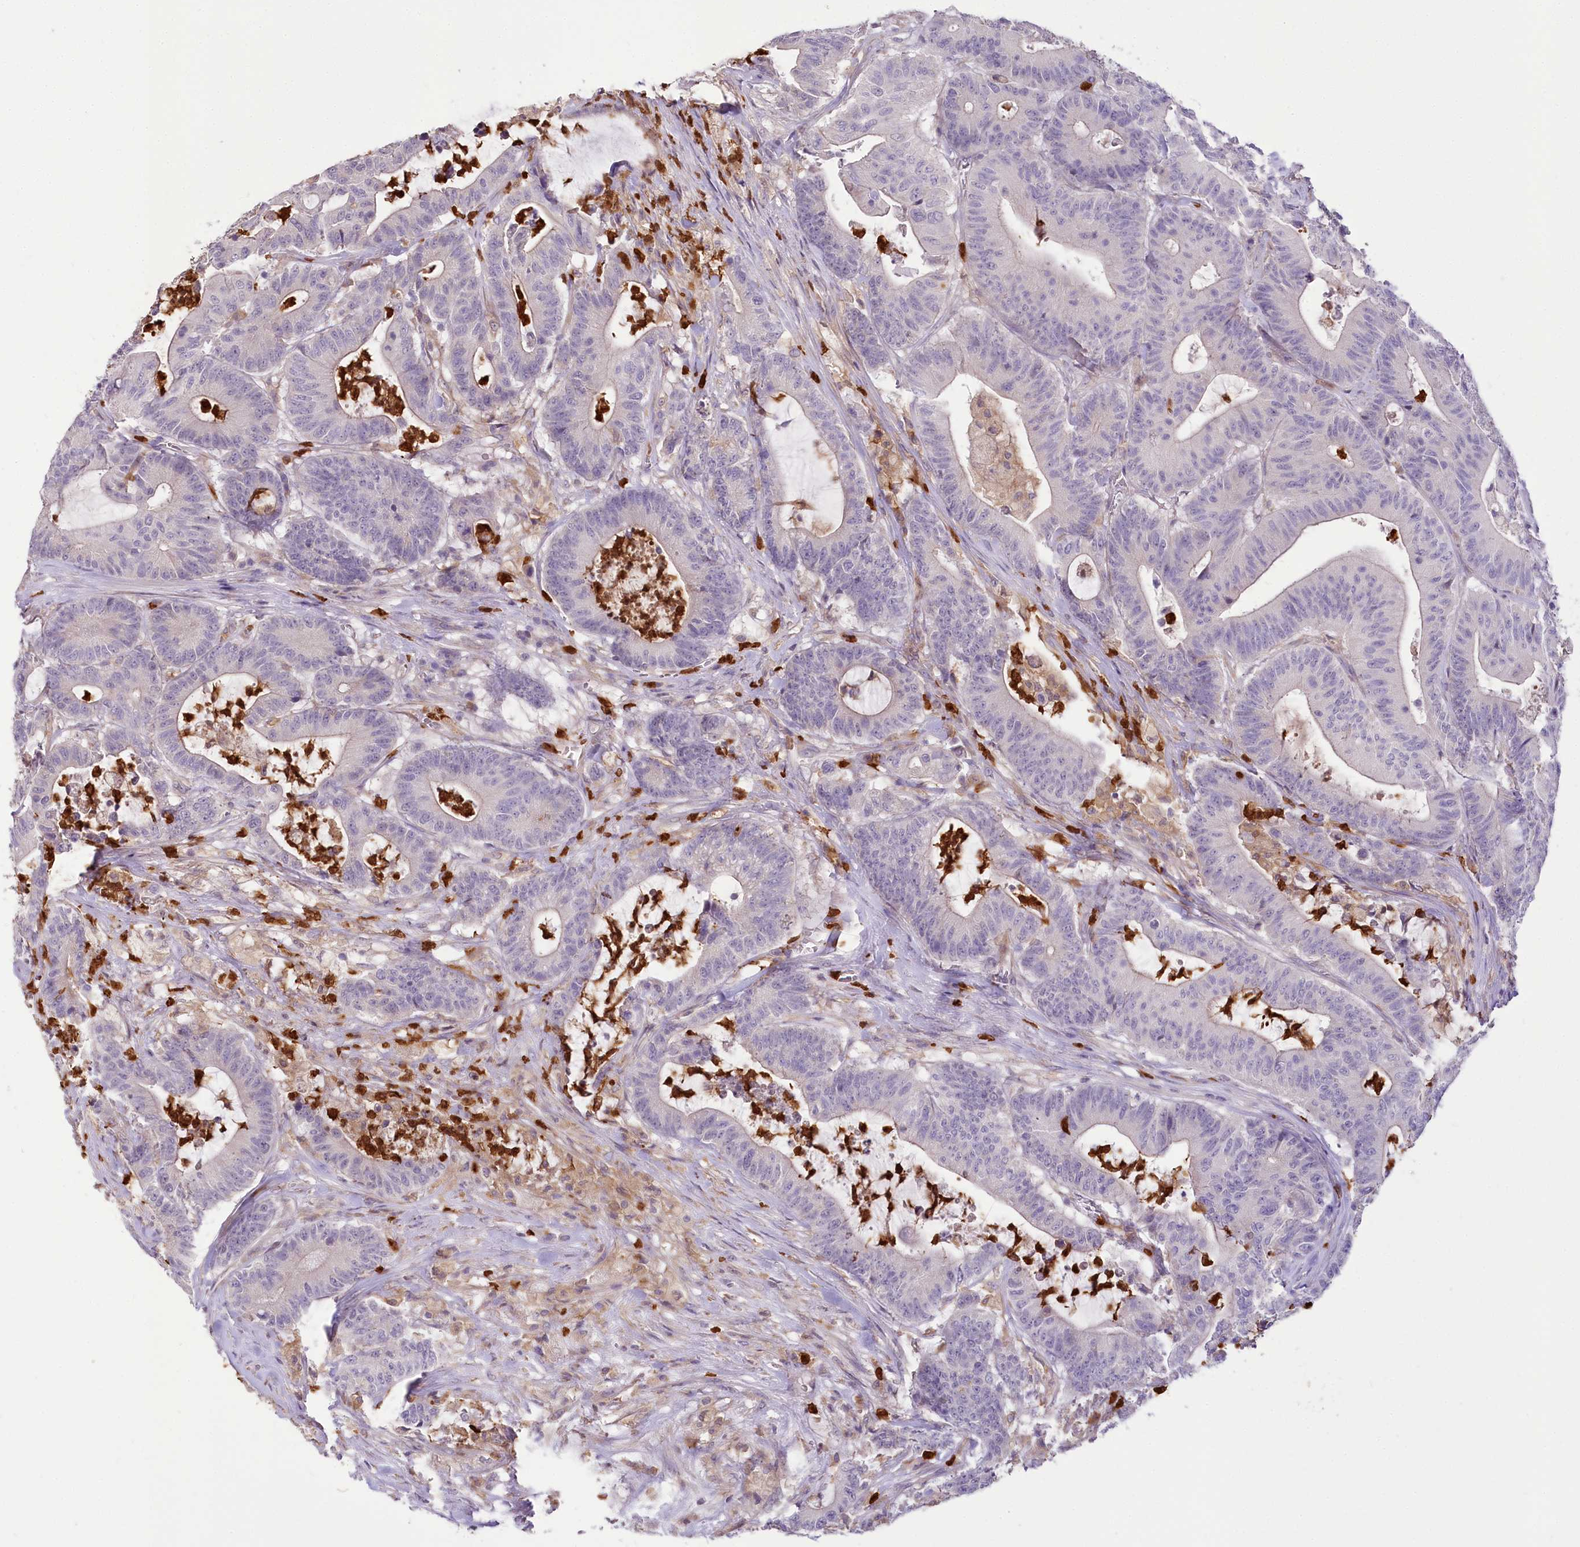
{"staining": {"intensity": "negative", "quantity": "none", "location": "none"}, "tissue": "colorectal cancer", "cell_type": "Tumor cells", "image_type": "cancer", "snomed": [{"axis": "morphology", "description": "Adenocarcinoma, NOS"}, {"axis": "topography", "description": "Colon"}], "caption": "High power microscopy histopathology image of an immunohistochemistry histopathology image of colorectal cancer, revealing no significant positivity in tumor cells. (Immunohistochemistry (ihc), brightfield microscopy, high magnification).", "gene": "DPYD", "patient": {"sex": "female", "age": 84}}